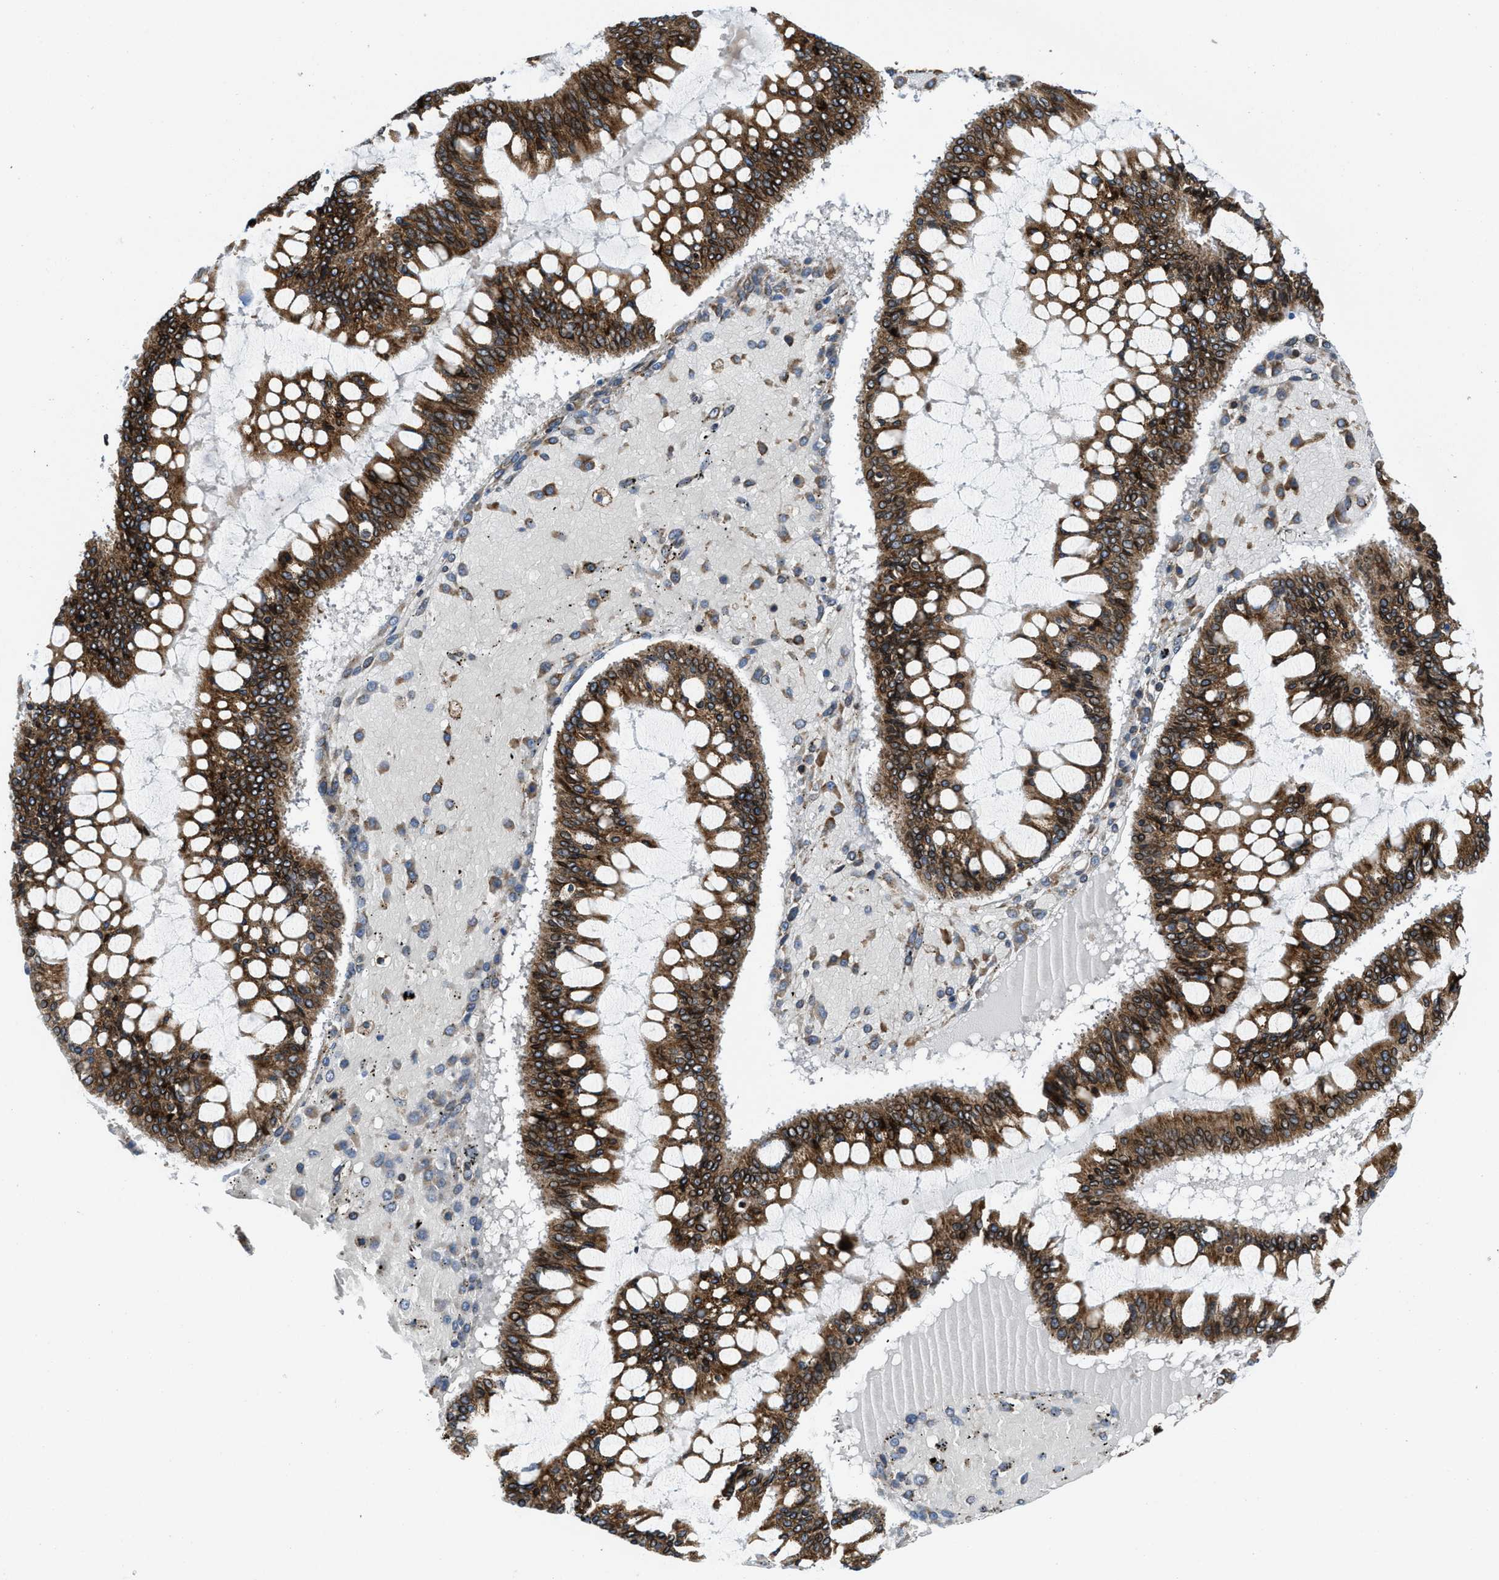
{"staining": {"intensity": "strong", "quantity": ">75%", "location": "cytoplasmic/membranous"}, "tissue": "ovarian cancer", "cell_type": "Tumor cells", "image_type": "cancer", "snomed": [{"axis": "morphology", "description": "Cystadenocarcinoma, mucinous, NOS"}, {"axis": "topography", "description": "Ovary"}], "caption": "Protein staining of ovarian cancer tissue reveals strong cytoplasmic/membranous staining in approximately >75% of tumor cells. (Brightfield microscopy of DAB IHC at high magnification).", "gene": "ERLIN2", "patient": {"sex": "female", "age": 73}}